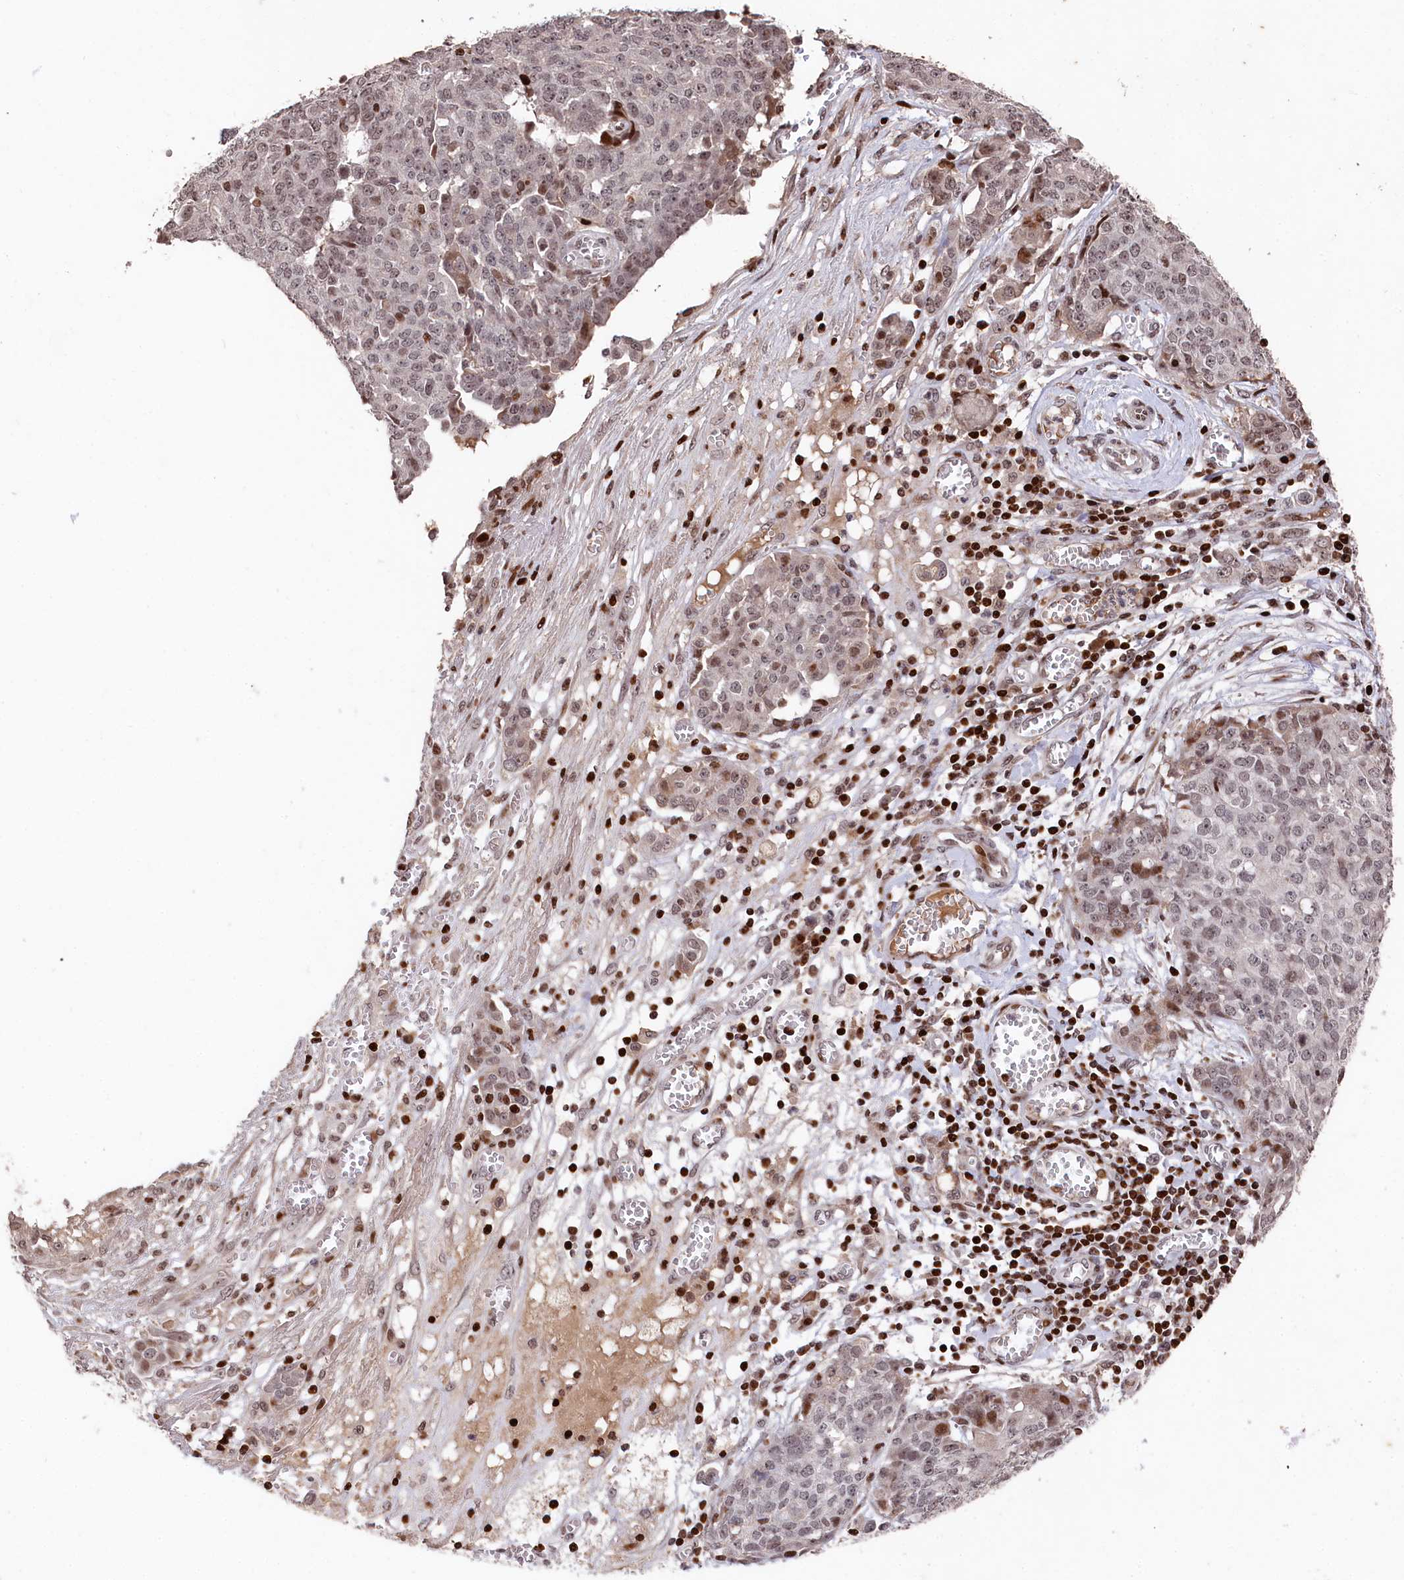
{"staining": {"intensity": "strong", "quantity": "<25%", "location": "nuclear"}, "tissue": "ovarian cancer", "cell_type": "Tumor cells", "image_type": "cancer", "snomed": [{"axis": "morphology", "description": "Cystadenocarcinoma, serous, NOS"}, {"axis": "topography", "description": "Soft tissue"}, {"axis": "topography", "description": "Ovary"}], "caption": "Brown immunohistochemical staining in ovarian cancer (serous cystadenocarcinoma) demonstrates strong nuclear staining in about <25% of tumor cells.", "gene": "MCF2L2", "patient": {"sex": "female", "age": 57}}